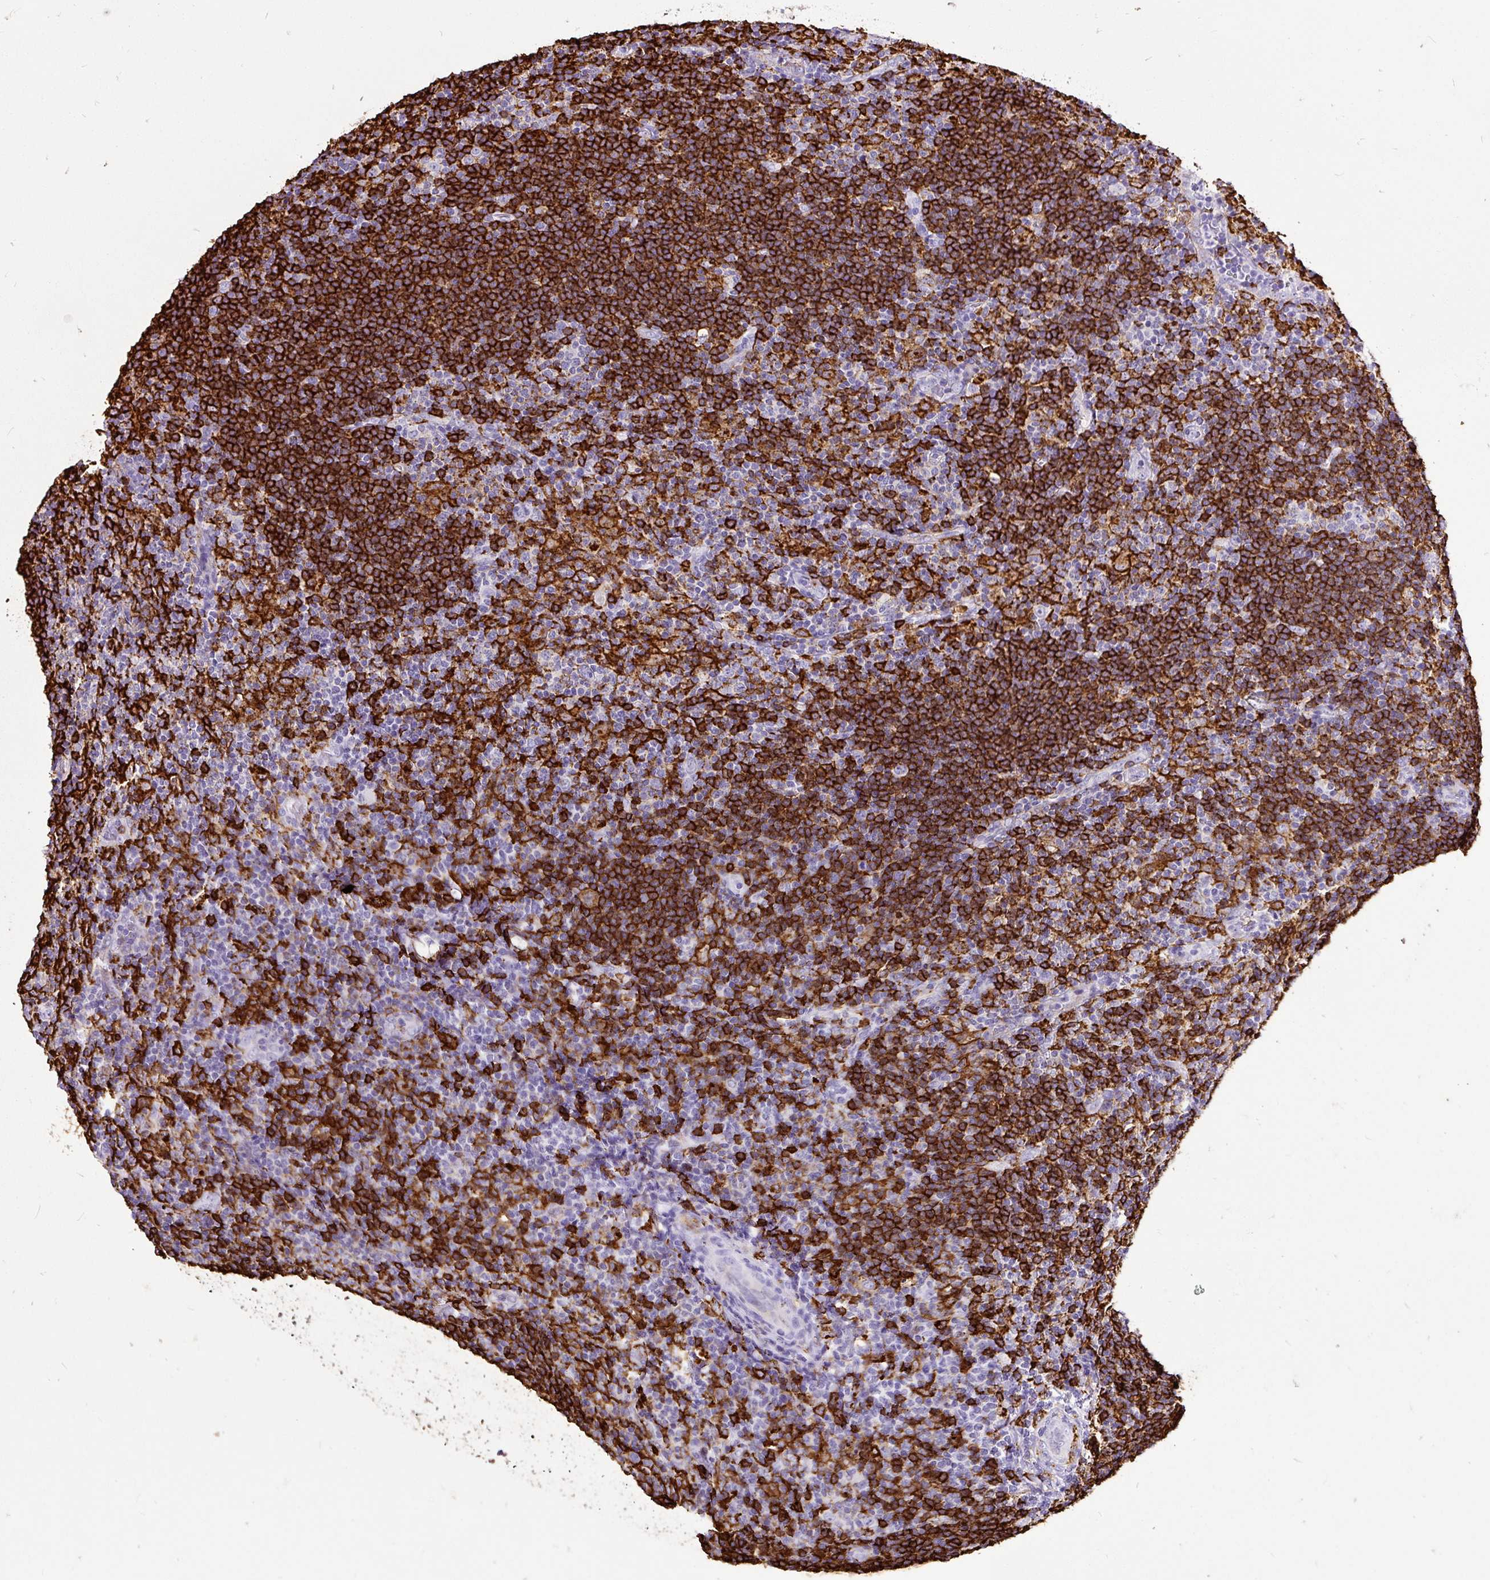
{"staining": {"intensity": "negative", "quantity": "none", "location": "none"}, "tissue": "lymphoma", "cell_type": "Tumor cells", "image_type": "cancer", "snomed": [{"axis": "morphology", "description": "Hodgkin's disease, NOS"}, {"axis": "topography", "description": "Lymph node"}], "caption": "Lymphoma stained for a protein using immunohistochemistry exhibits no expression tumor cells.", "gene": "HLA-DRA", "patient": {"sex": "female", "age": 57}}